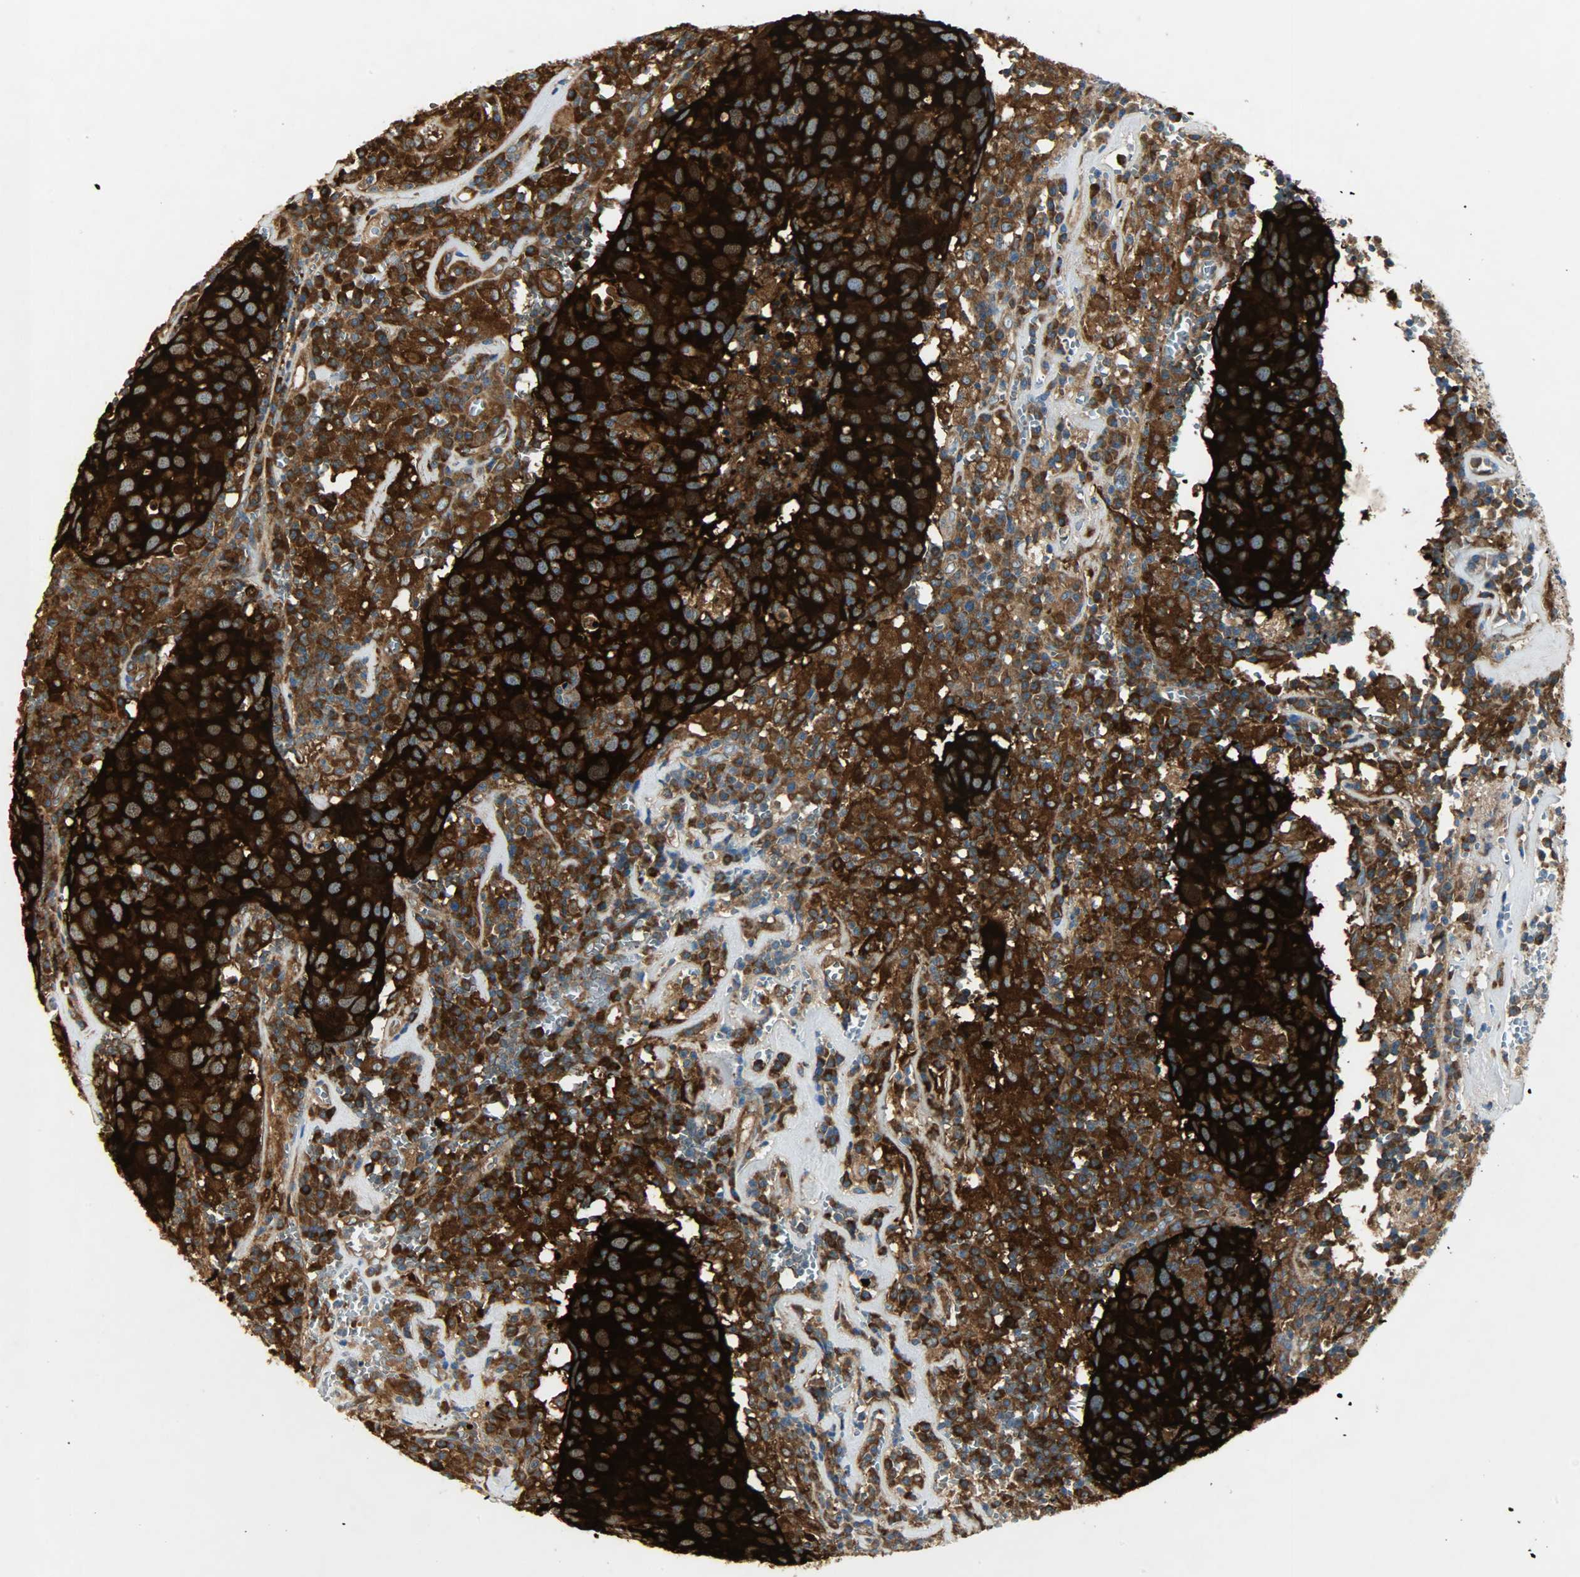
{"staining": {"intensity": "strong", "quantity": ">75%", "location": "cytoplasmic/membranous"}, "tissue": "head and neck cancer", "cell_type": "Tumor cells", "image_type": "cancer", "snomed": [{"axis": "morphology", "description": "Adenocarcinoma, NOS"}, {"axis": "topography", "description": "Salivary gland"}, {"axis": "topography", "description": "Head-Neck"}], "caption": "Immunohistochemical staining of human adenocarcinoma (head and neck) demonstrates strong cytoplasmic/membranous protein expression in about >75% of tumor cells. The staining is performed using DAB brown chromogen to label protein expression. The nuclei are counter-stained blue using hematoxylin.", "gene": "WARS1", "patient": {"sex": "female", "age": 65}}